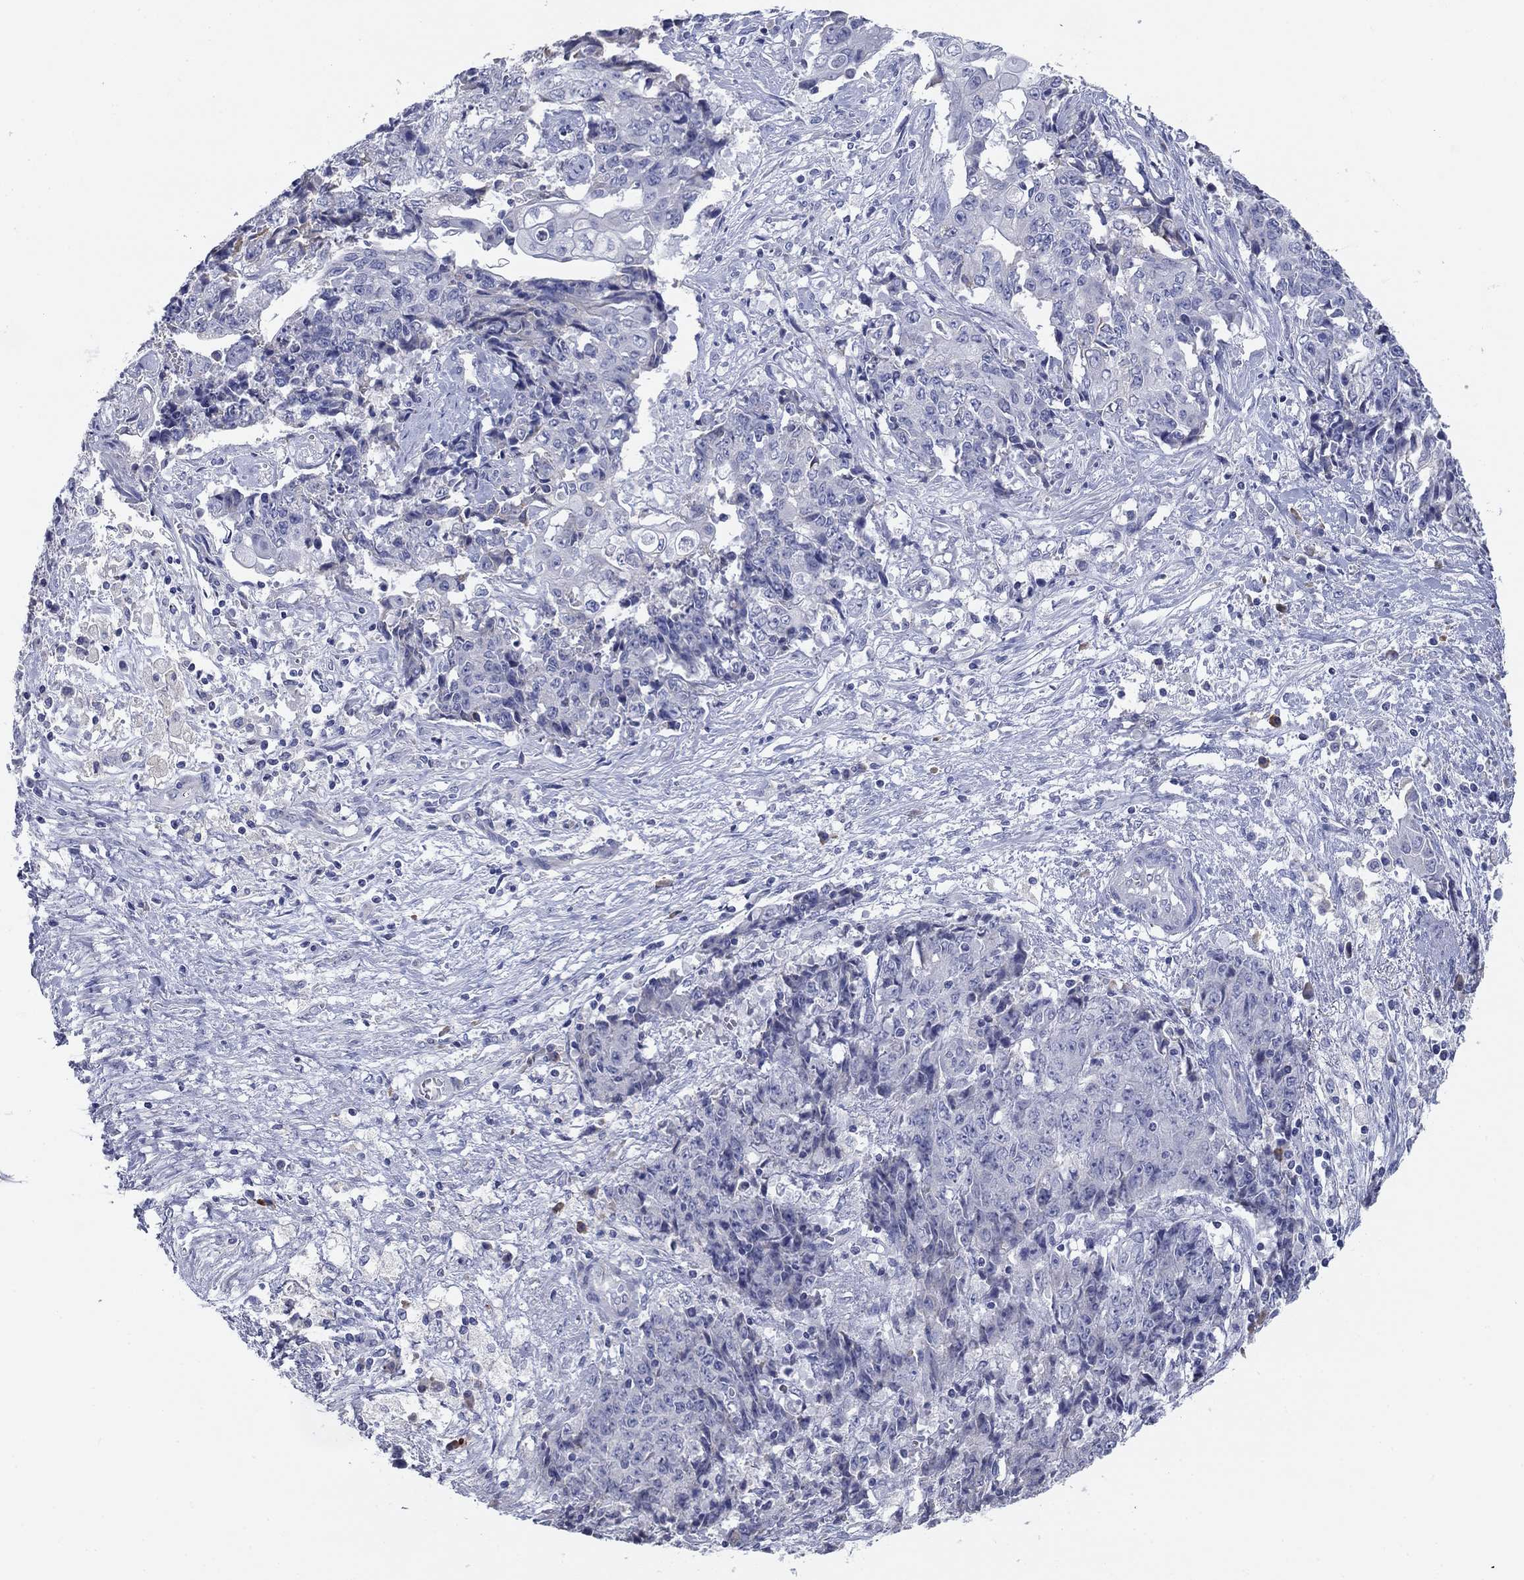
{"staining": {"intensity": "negative", "quantity": "none", "location": "none"}, "tissue": "ovarian cancer", "cell_type": "Tumor cells", "image_type": "cancer", "snomed": [{"axis": "morphology", "description": "Carcinoma, endometroid"}, {"axis": "topography", "description": "Ovary"}], "caption": "An image of ovarian cancer (endometroid carcinoma) stained for a protein reveals no brown staining in tumor cells.", "gene": "GRK7", "patient": {"sex": "female", "age": 42}}